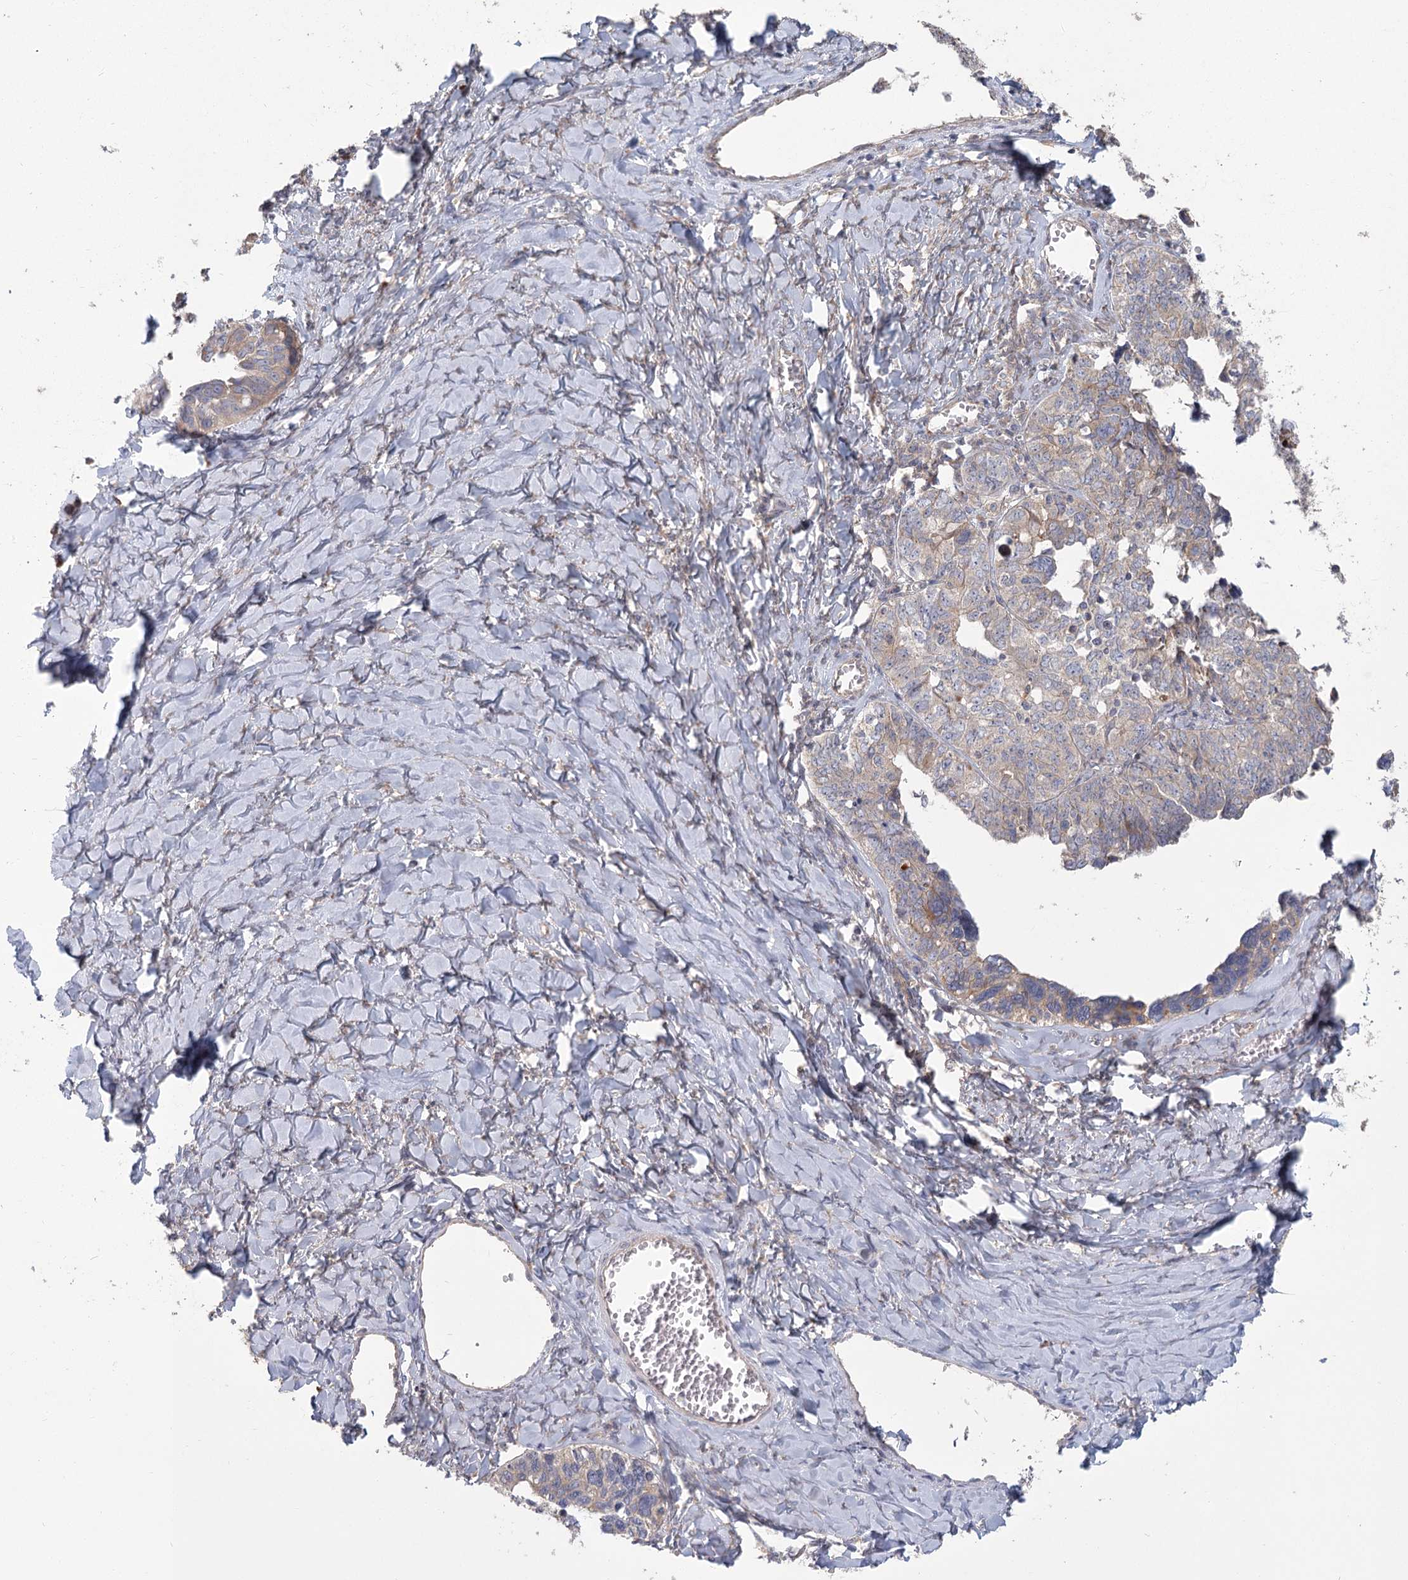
{"staining": {"intensity": "weak", "quantity": "25%-75%", "location": "cytoplasmic/membranous"}, "tissue": "ovarian cancer", "cell_type": "Tumor cells", "image_type": "cancer", "snomed": [{"axis": "morphology", "description": "Cystadenocarcinoma, serous, NOS"}, {"axis": "topography", "description": "Ovary"}], "caption": "High-power microscopy captured an immunohistochemistry (IHC) image of ovarian cancer, revealing weak cytoplasmic/membranous expression in about 25%-75% of tumor cells.", "gene": "CNTLN", "patient": {"sex": "female", "age": 79}}